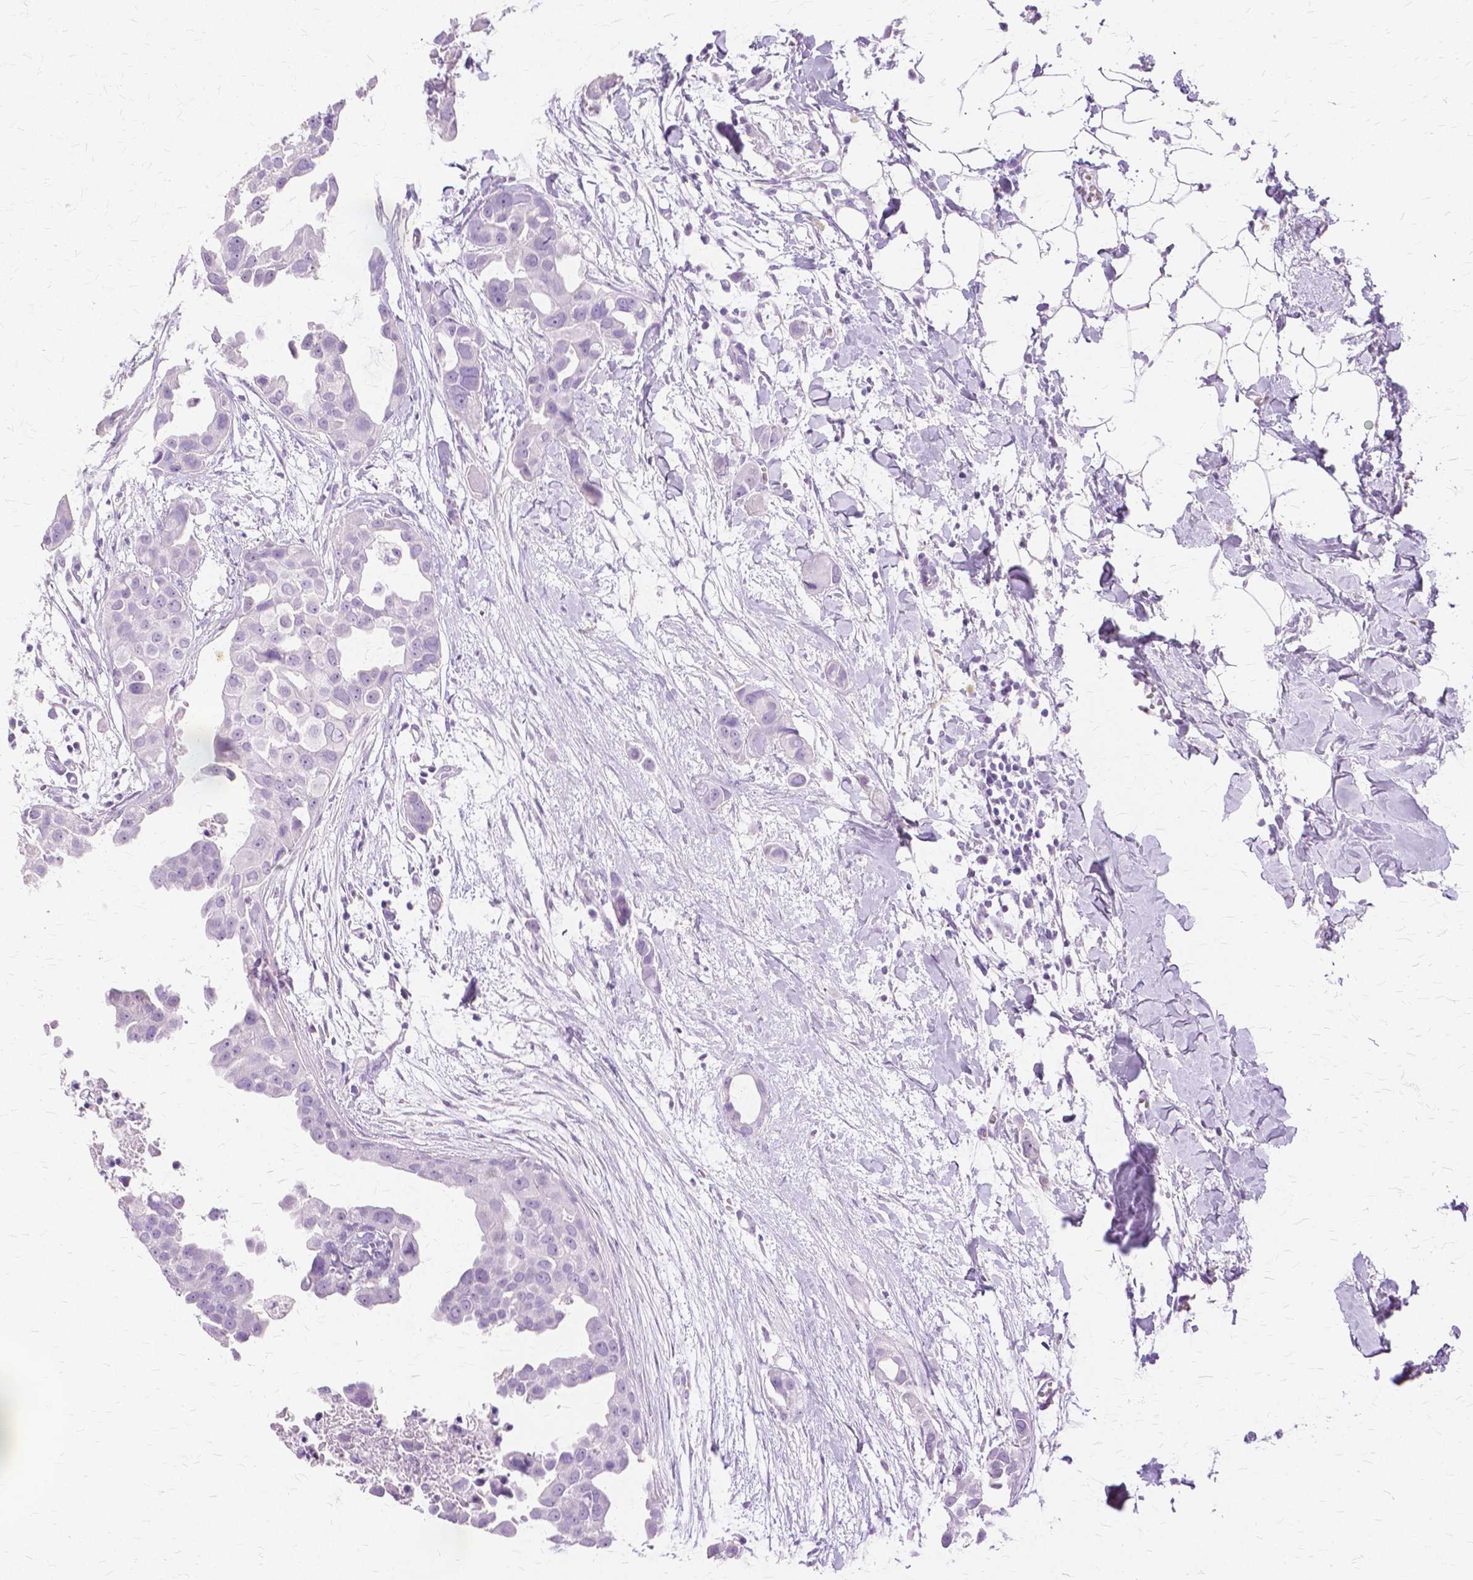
{"staining": {"intensity": "negative", "quantity": "none", "location": "none"}, "tissue": "breast cancer", "cell_type": "Tumor cells", "image_type": "cancer", "snomed": [{"axis": "morphology", "description": "Duct carcinoma"}, {"axis": "topography", "description": "Breast"}], "caption": "This is an immunohistochemistry (IHC) photomicrograph of human breast intraductal carcinoma. There is no expression in tumor cells.", "gene": "TGM1", "patient": {"sex": "female", "age": 38}}